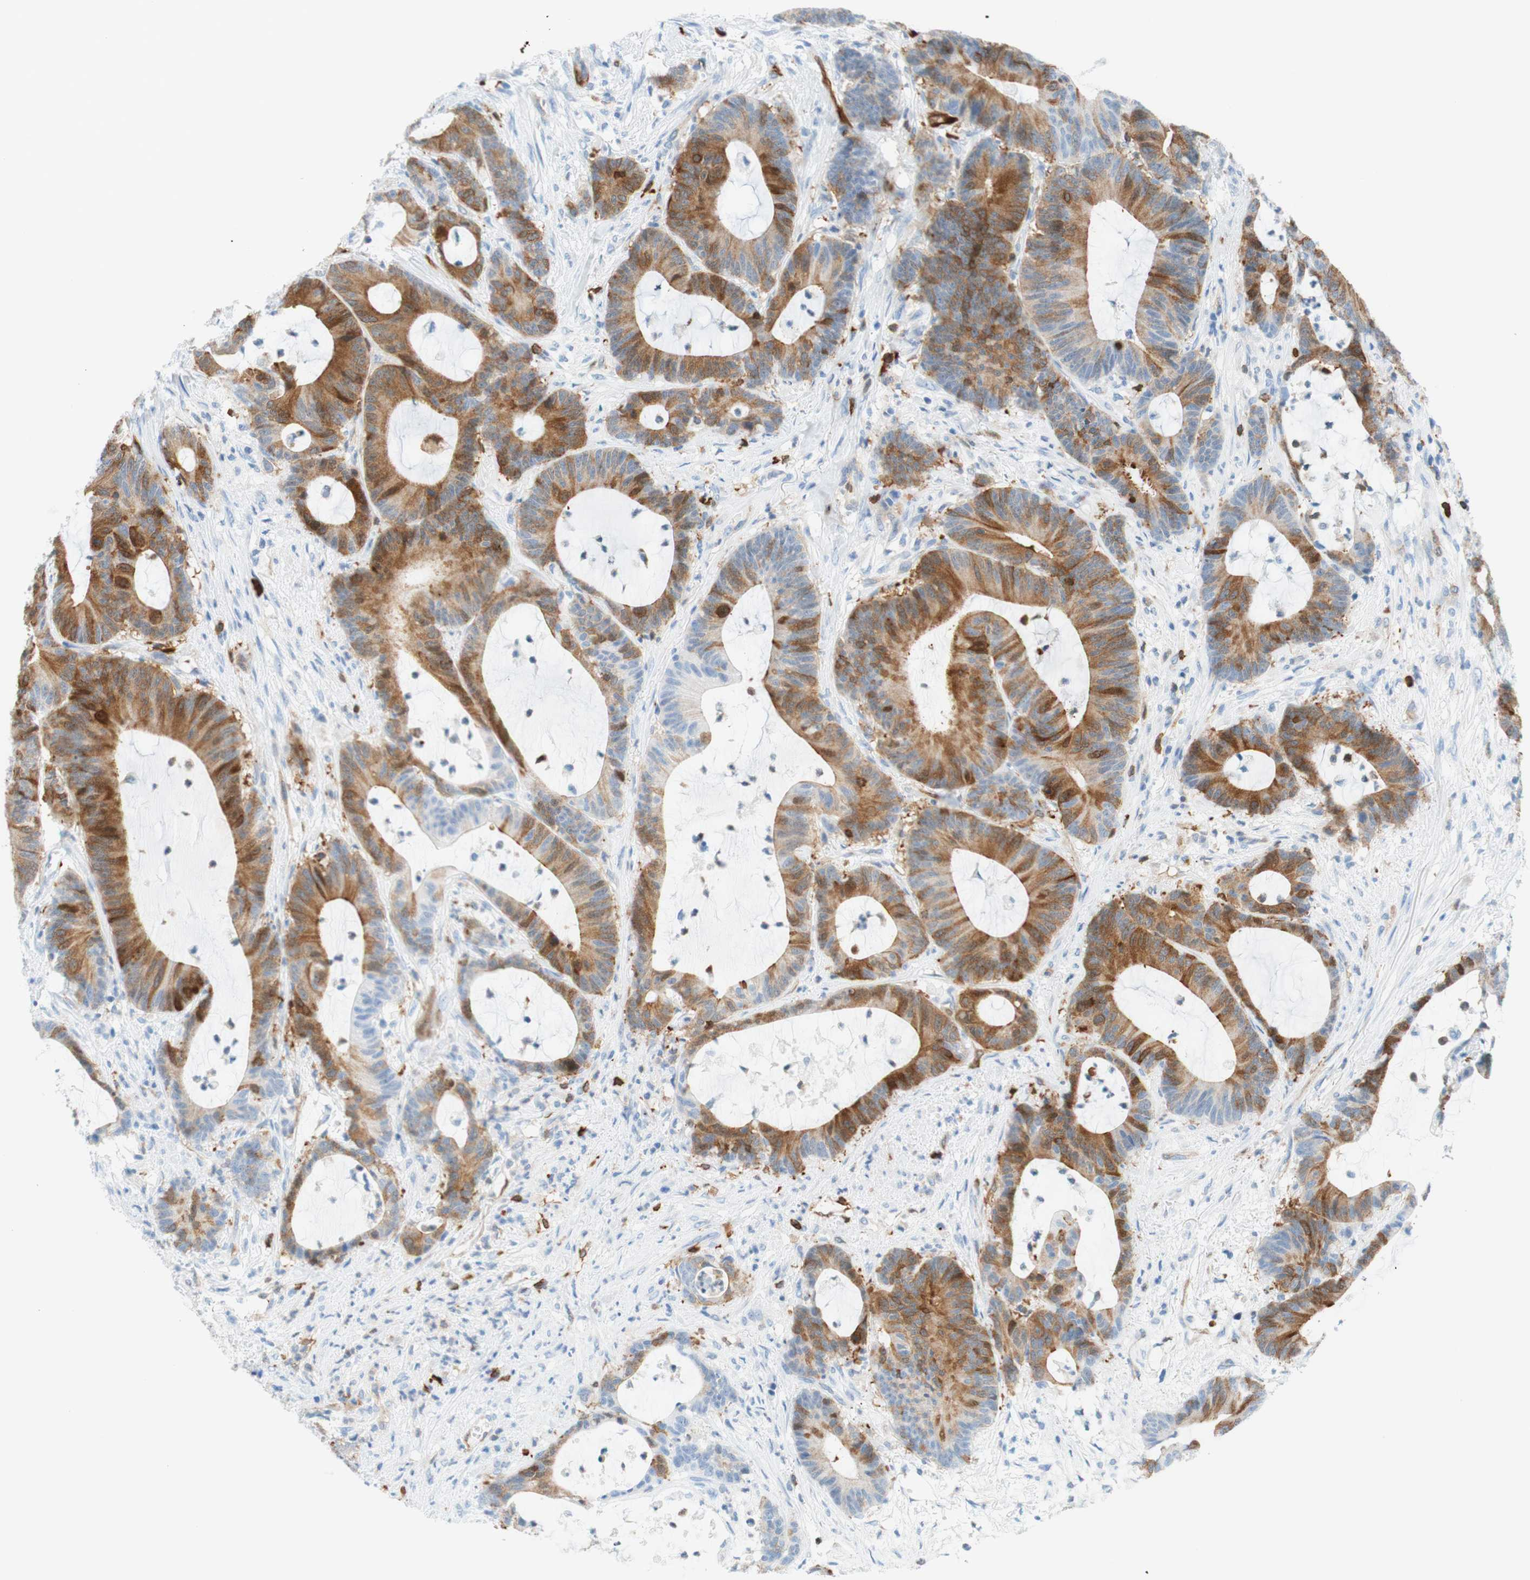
{"staining": {"intensity": "moderate", "quantity": "25%-75%", "location": "cytoplasmic/membranous"}, "tissue": "colorectal cancer", "cell_type": "Tumor cells", "image_type": "cancer", "snomed": [{"axis": "morphology", "description": "Adenocarcinoma, NOS"}, {"axis": "topography", "description": "Colon"}], "caption": "Human colorectal adenocarcinoma stained for a protein (brown) shows moderate cytoplasmic/membranous positive staining in approximately 25%-75% of tumor cells.", "gene": "STMN1", "patient": {"sex": "female", "age": 84}}